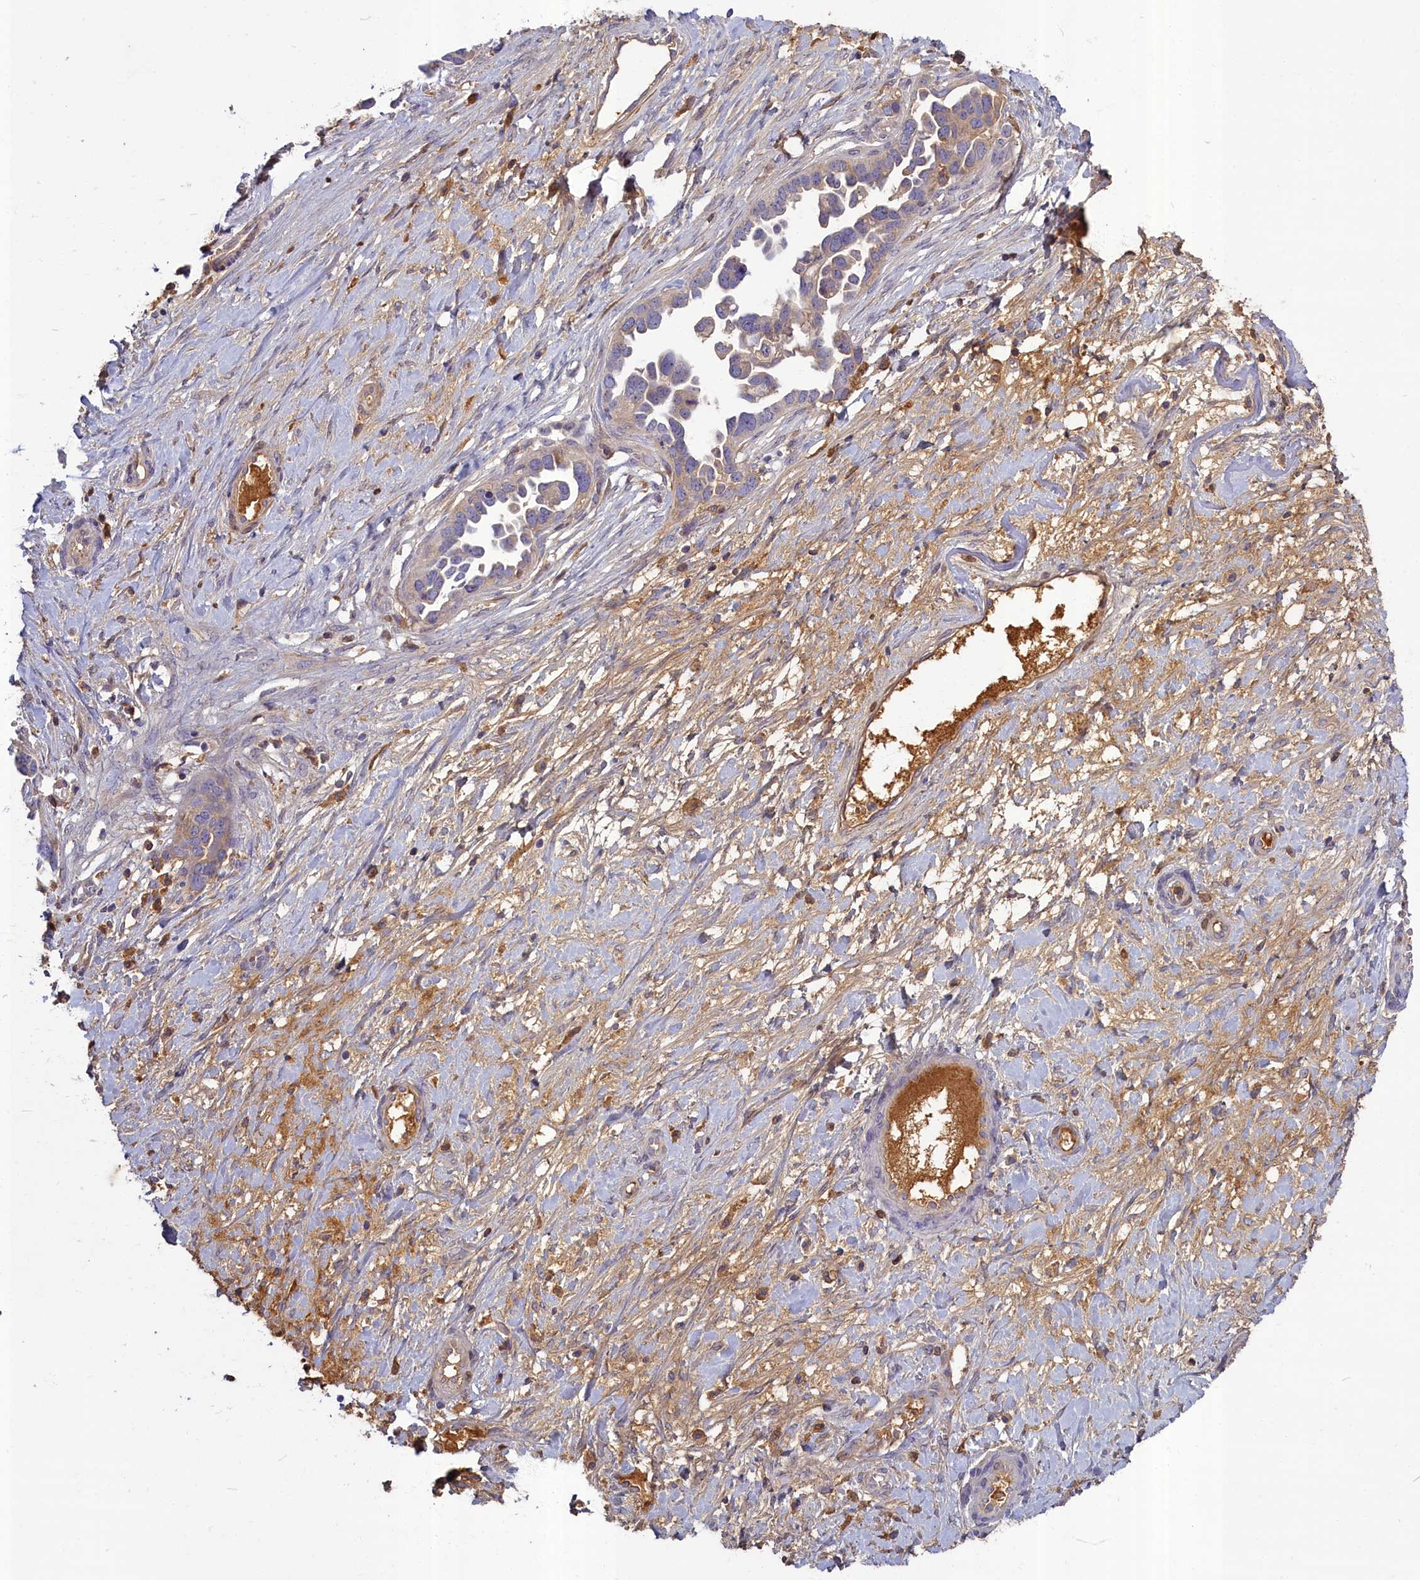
{"staining": {"intensity": "weak", "quantity": "25%-75%", "location": "cytoplasmic/membranous"}, "tissue": "ovarian cancer", "cell_type": "Tumor cells", "image_type": "cancer", "snomed": [{"axis": "morphology", "description": "Cystadenocarcinoma, serous, NOS"}, {"axis": "topography", "description": "Ovary"}], "caption": "Immunohistochemical staining of serous cystadenocarcinoma (ovarian) demonstrates low levels of weak cytoplasmic/membranous staining in approximately 25%-75% of tumor cells. (DAB IHC, brown staining for protein, blue staining for nuclei).", "gene": "SV2C", "patient": {"sex": "female", "age": 54}}